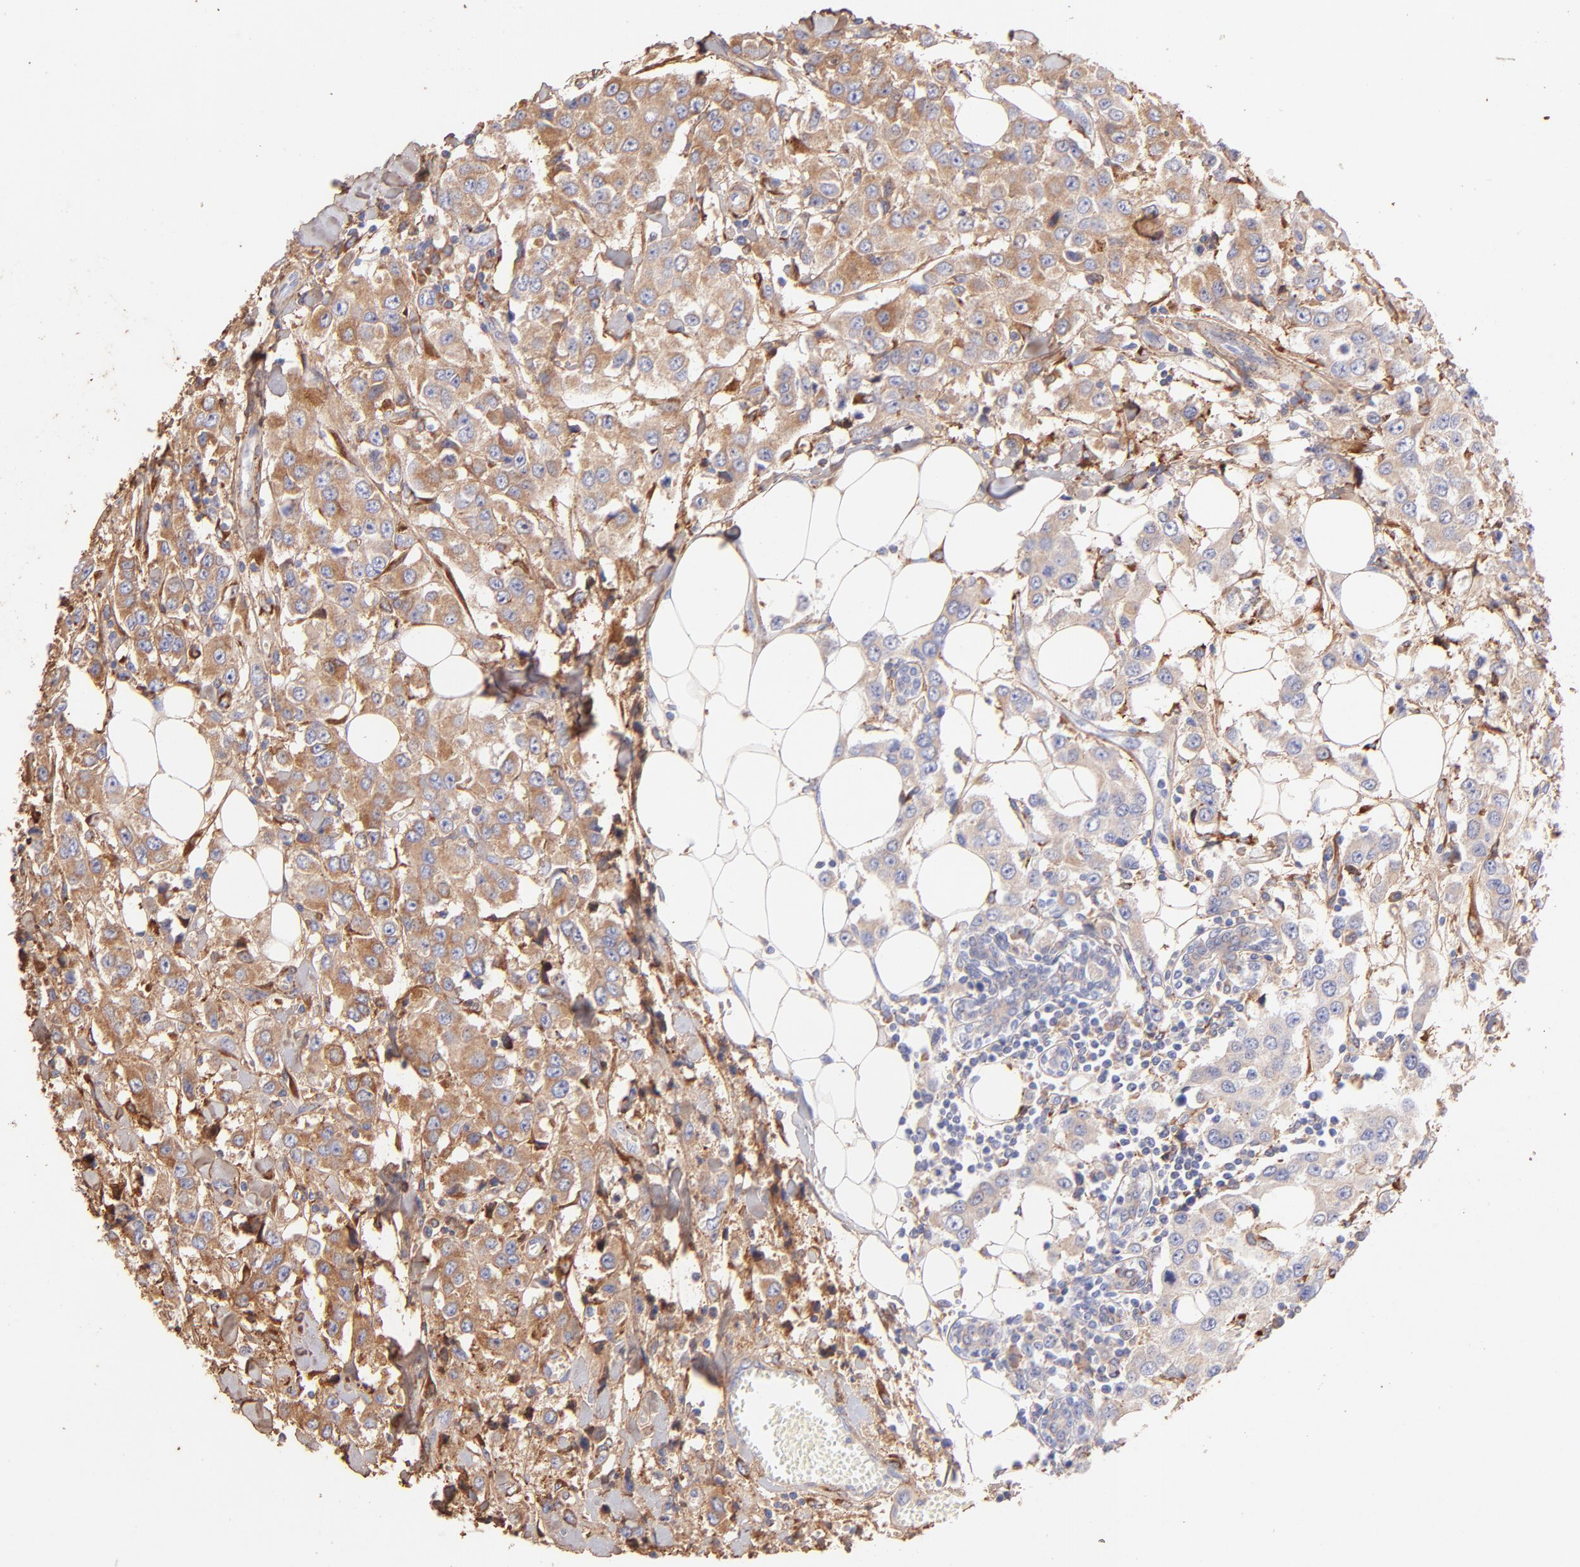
{"staining": {"intensity": "strong", "quantity": ">75%", "location": "cytoplasmic/membranous"}, "tissue": "breast cancer", "cell_type": "Tumor cells", "image_type": "cancer", "snomed": [{"axis": "morphology", "description": "Duct carcinoma"}, {"axis": "topography", "description": "Breast"}], "caption": "Breast cancer tissue demonstrates strong cytoplasmic/membranous expression in about >75% of tumor cells (Stains: DAB in brown, nuclei in blue, Microscopy: brightfield microscopy at high magnification).", "gene": "BGN", "patient": {"sex": "female", "age": 58}}